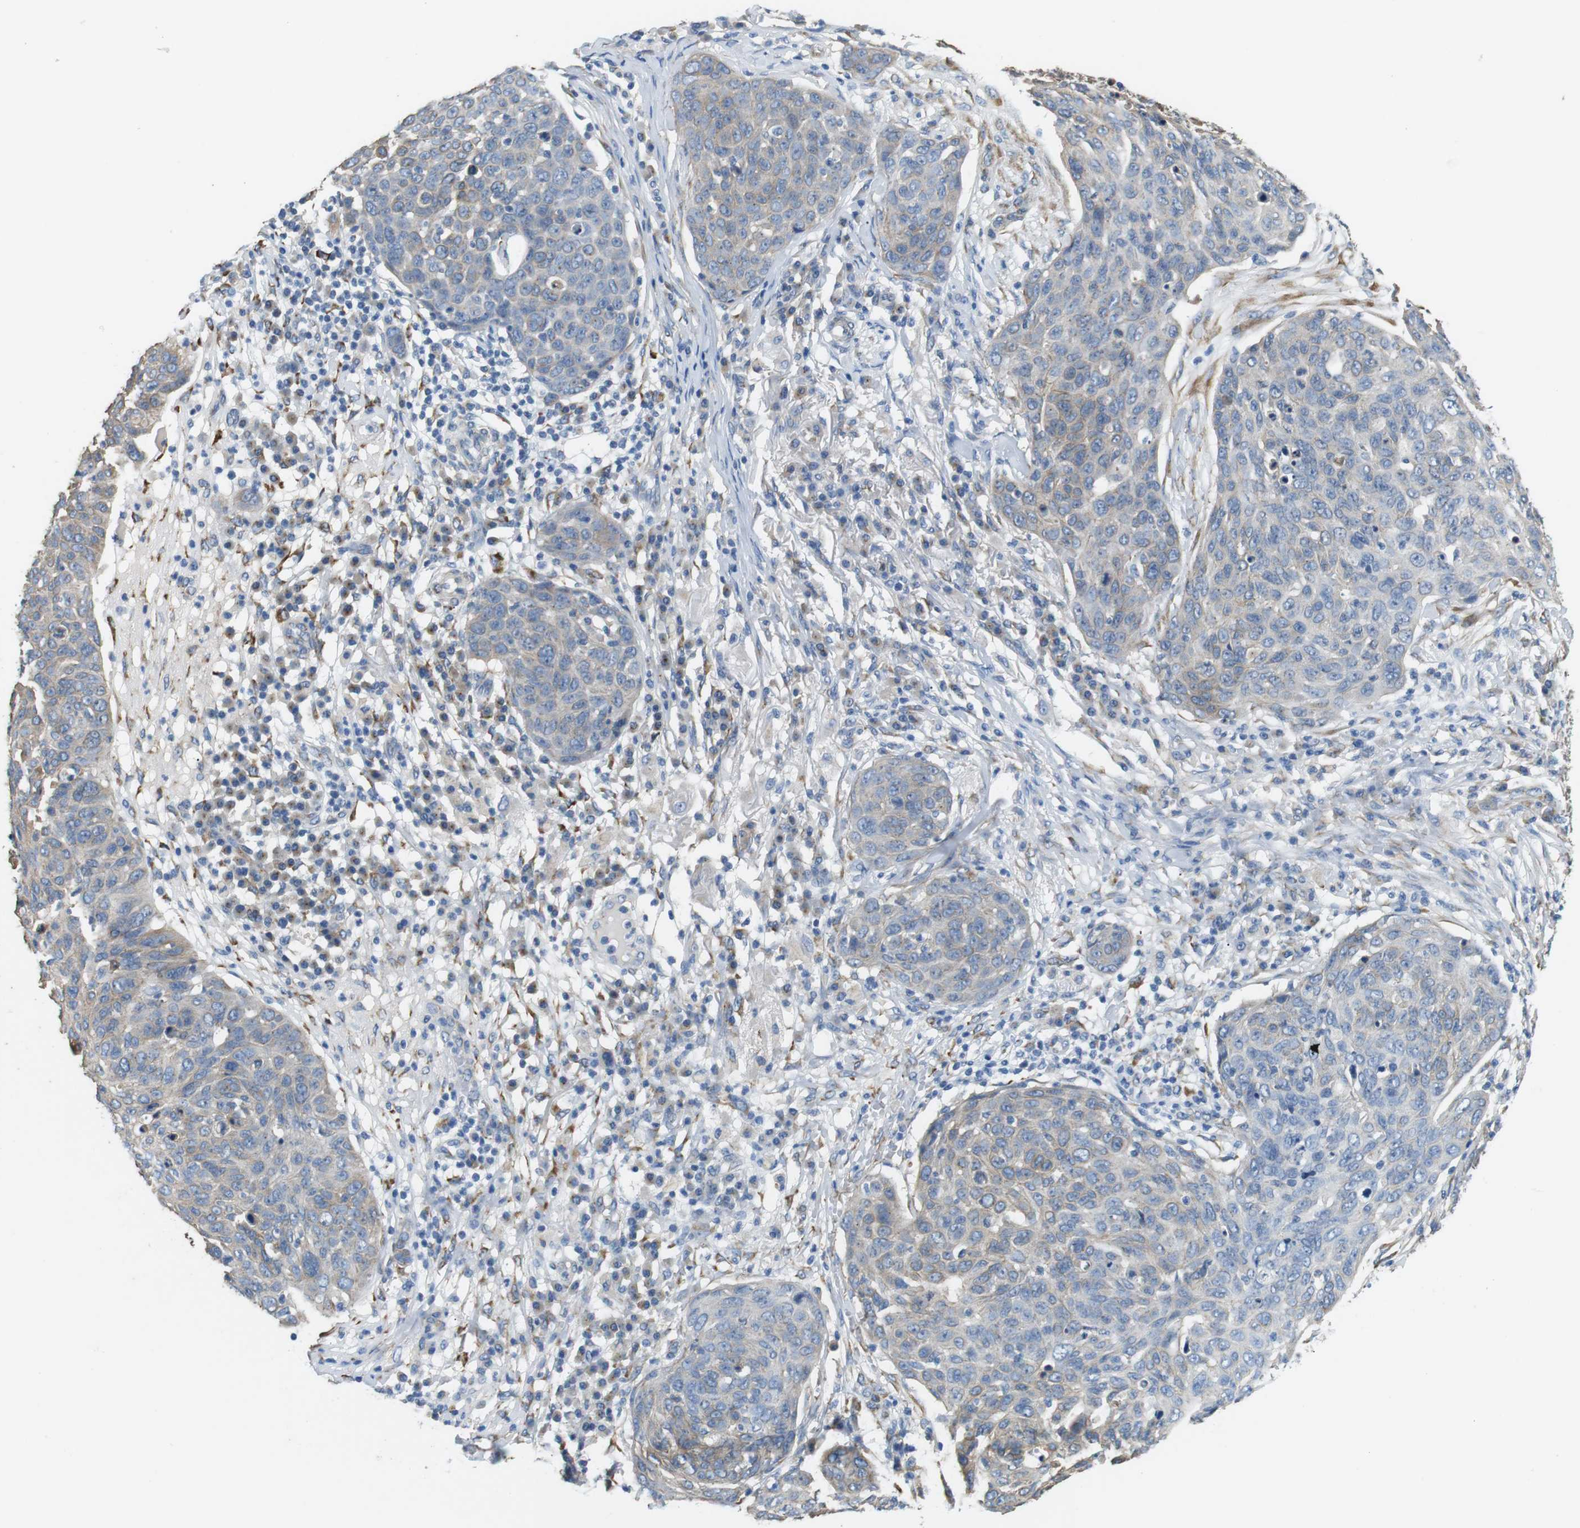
{"staining": {"intensity": "weak", "quantity": "<25%", "location": "cytoplasmic/membranous"}, "tissue": "skin cancer", "cell_type": "Tumor cells", "image_type": "cancer", "snomed": [{"axis": "morphology", "description": "Squamous cell carcinoma in situ, NOS"}, {"axis": "morphology", "description": "Squamous cell carcinoma, NOS"}, {"axis": "topography", "description": "Skin"}], "caption": "Tumor cells show no significant protein expression in squamous cell carcinoma in situ (skin). (Brightfield microscopy of DAB (3,3'-diaminobenzidine) immunohistochemistry at high magnification).", "gene": "UNC5CL", "patient": {"sex": "male", "age": 93}}